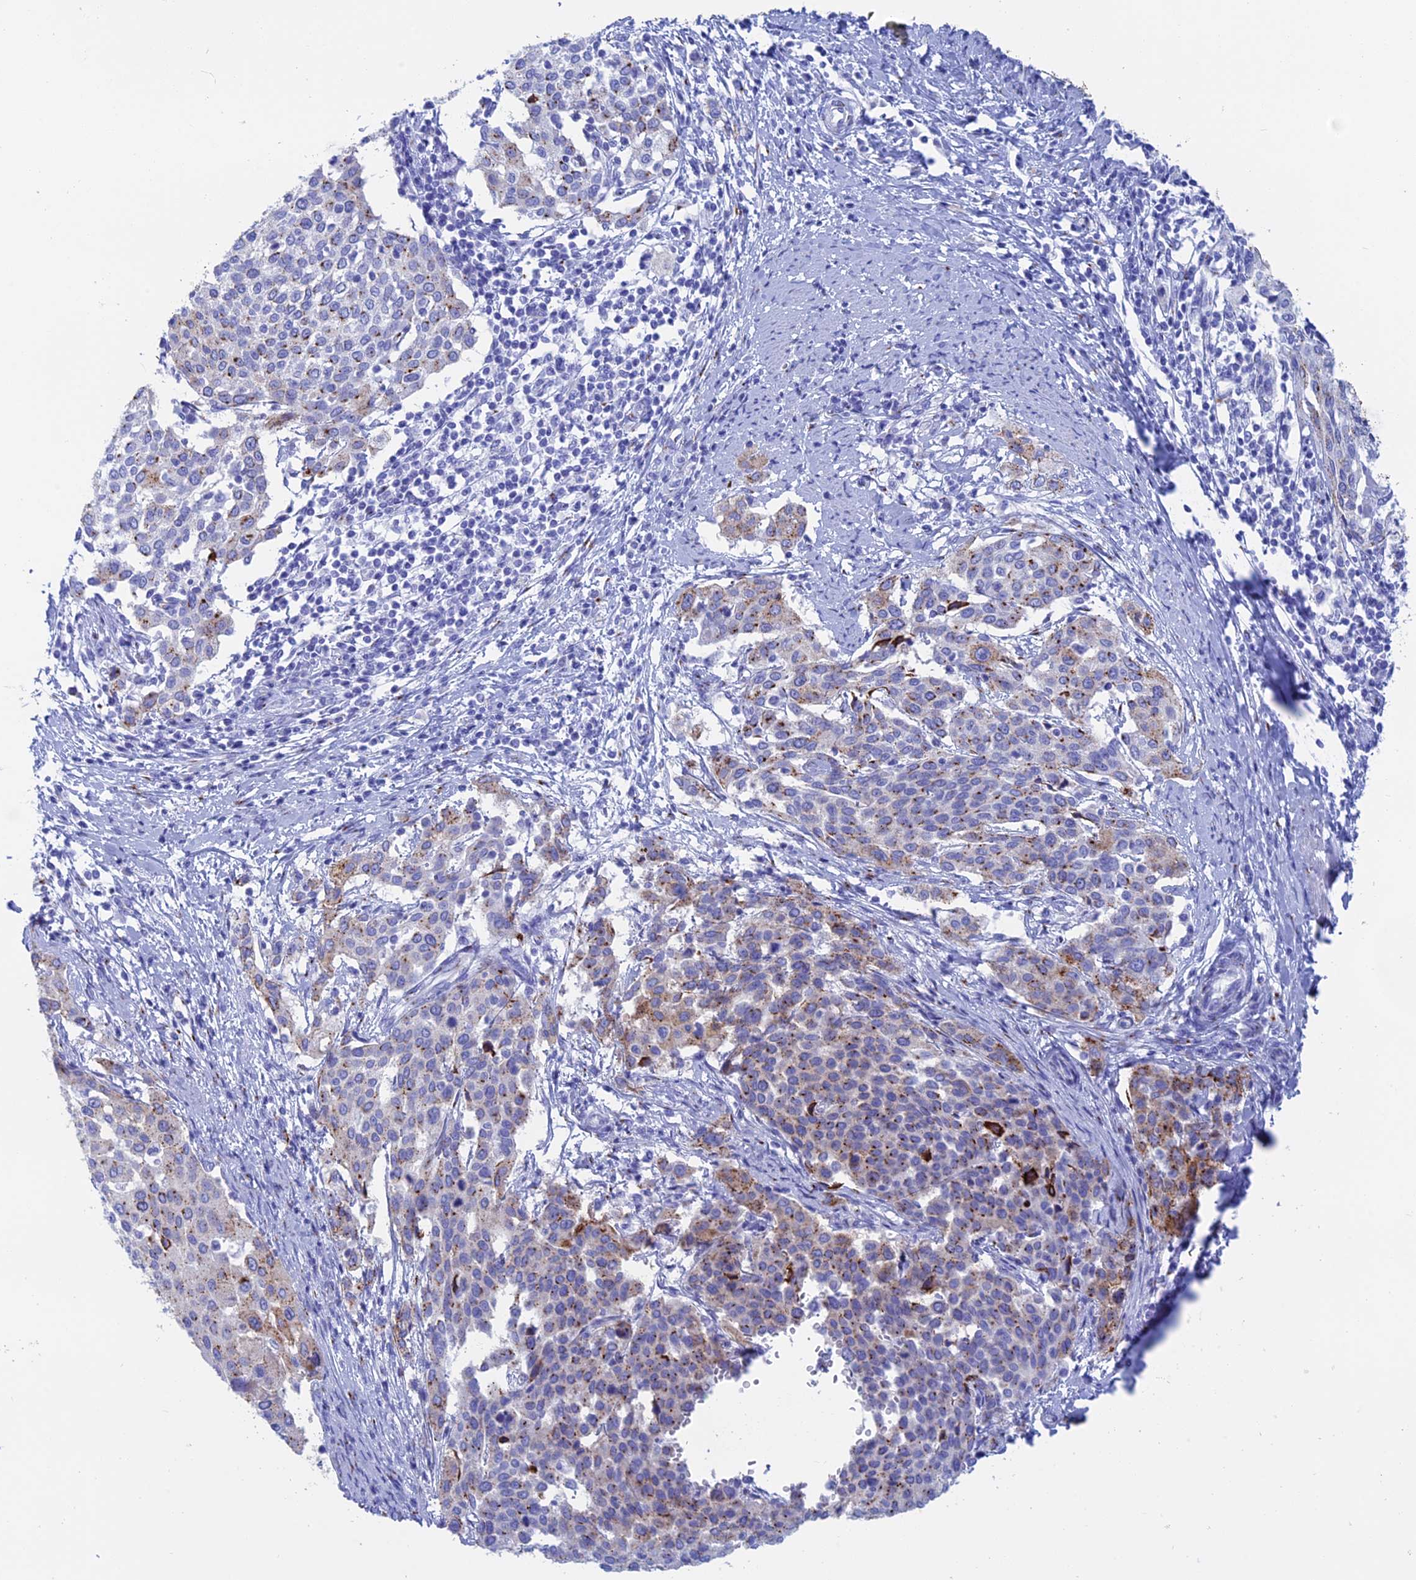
{"staining": {"intensity": "moderate", "quantity": "25%-75%", "location": "cytoplasmic/membranous"}, "tissue": "cervical cancer", "cell_type": "Tumor cells", "image_type": "cancer", "snomed": [{"axis": "morphology", "description": "Squamous cell carcinoma, NOS"}, {"axis": "topography", "description": "Cervix"}], "caption": "Protein expression analysis of human cervical cancer (squamous cell carcinoma) reveals moderate cytoplasmic/membranous positivity in about 25%-75% of tumor cells.", "gene": "ERICH4", "patient": {"sex": "female", "age": 44}}